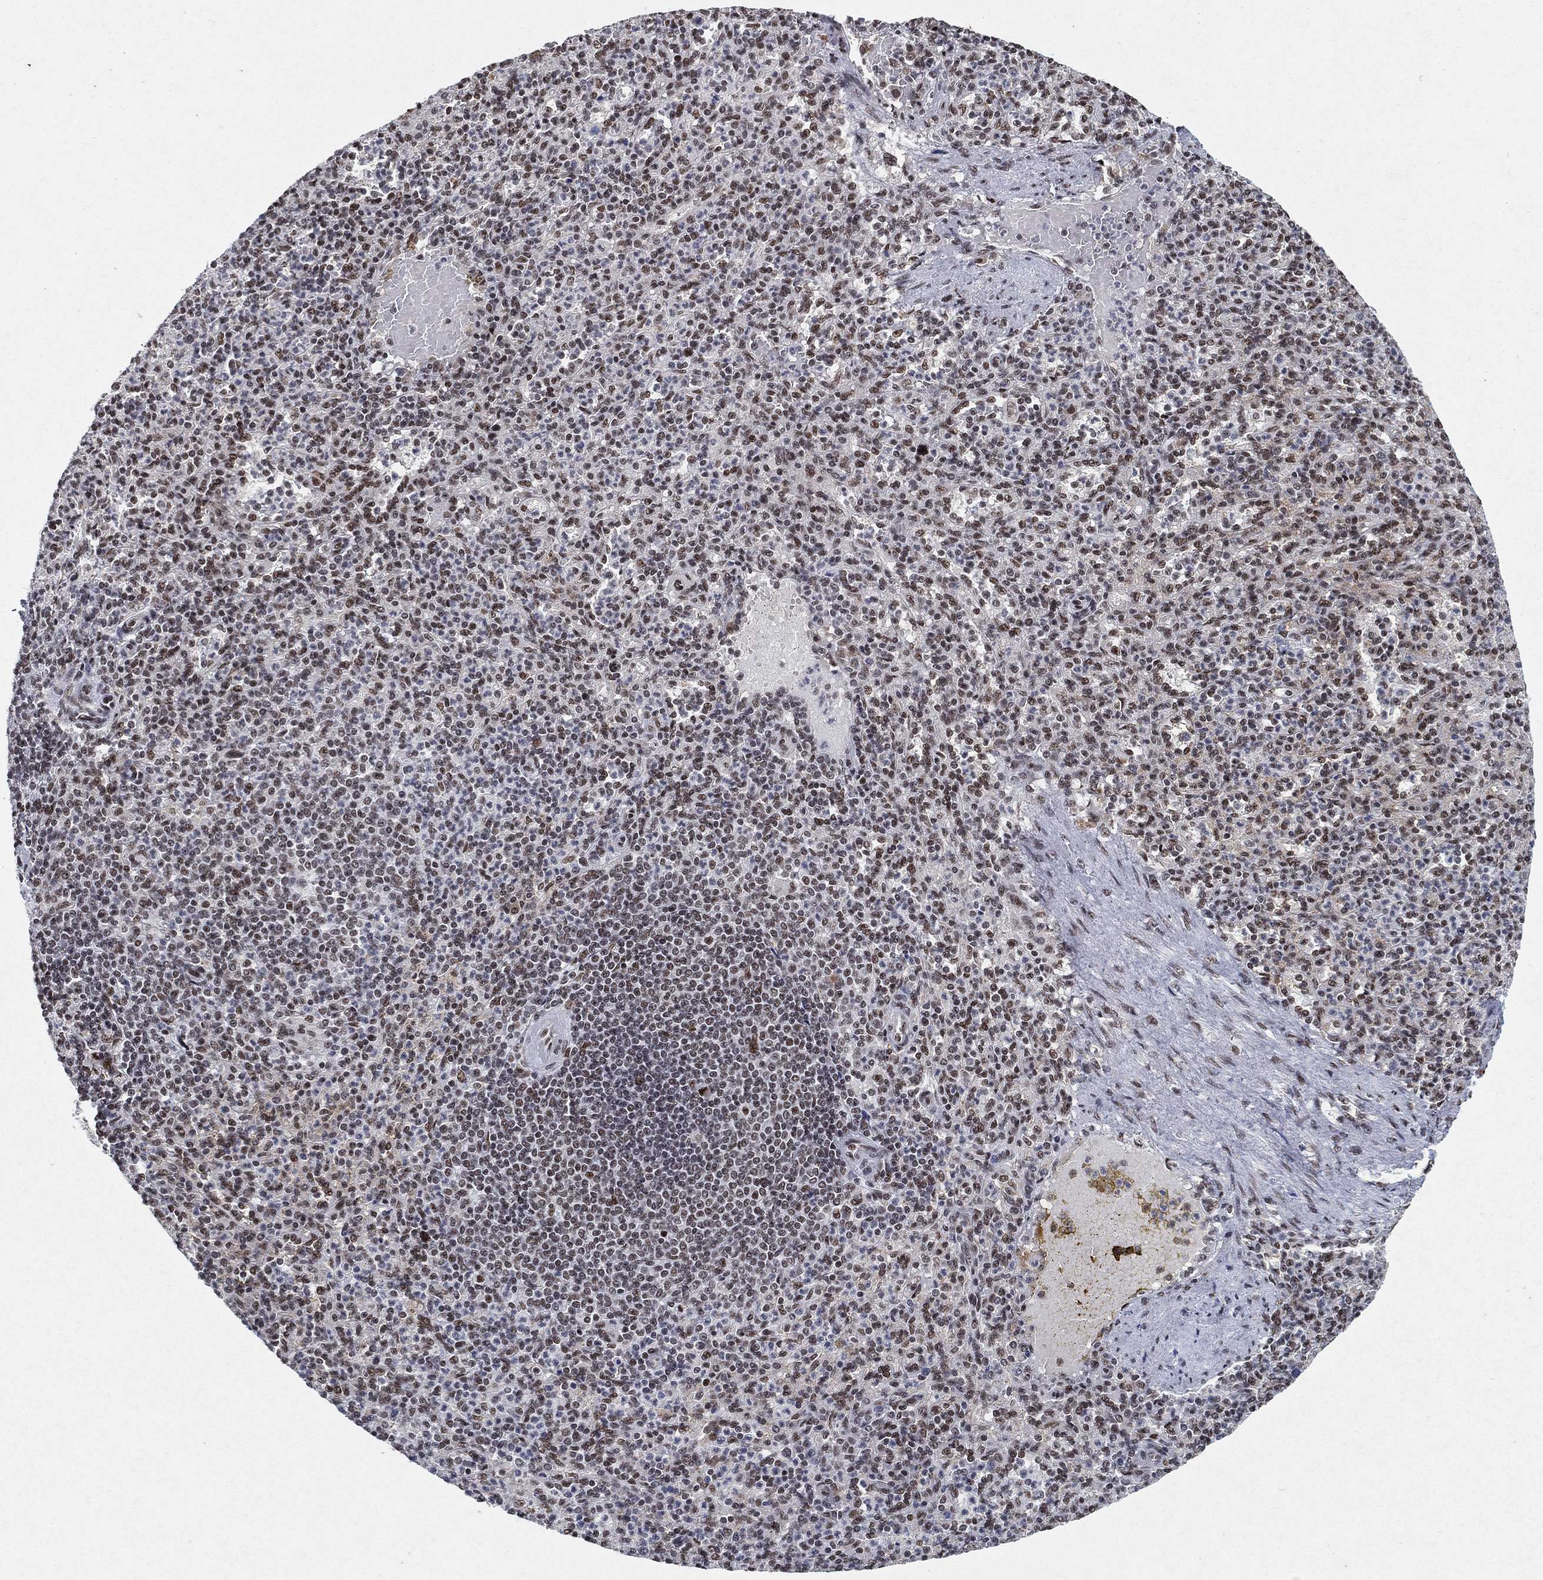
{"staining": {"intensity": "moderate", "quantity": "<25%", "location": "nuclear"}, "tissue": "spleen", "cell_type": "Cells in red pulp", "image_type": "normal", "snomed": [{"axis": "morphology", "description": "Normal tissue, NOS"}, {"axis": "topography", "description": "Spleen"}], "caption": "There is low levels of moderate nuclear staining in cells in red pulp of unremarkable spleen, as demonstrated by immunohistochemical staining (brown color).", "gene": "DDX27", "patient": {"sex": "female", "age": 74}}